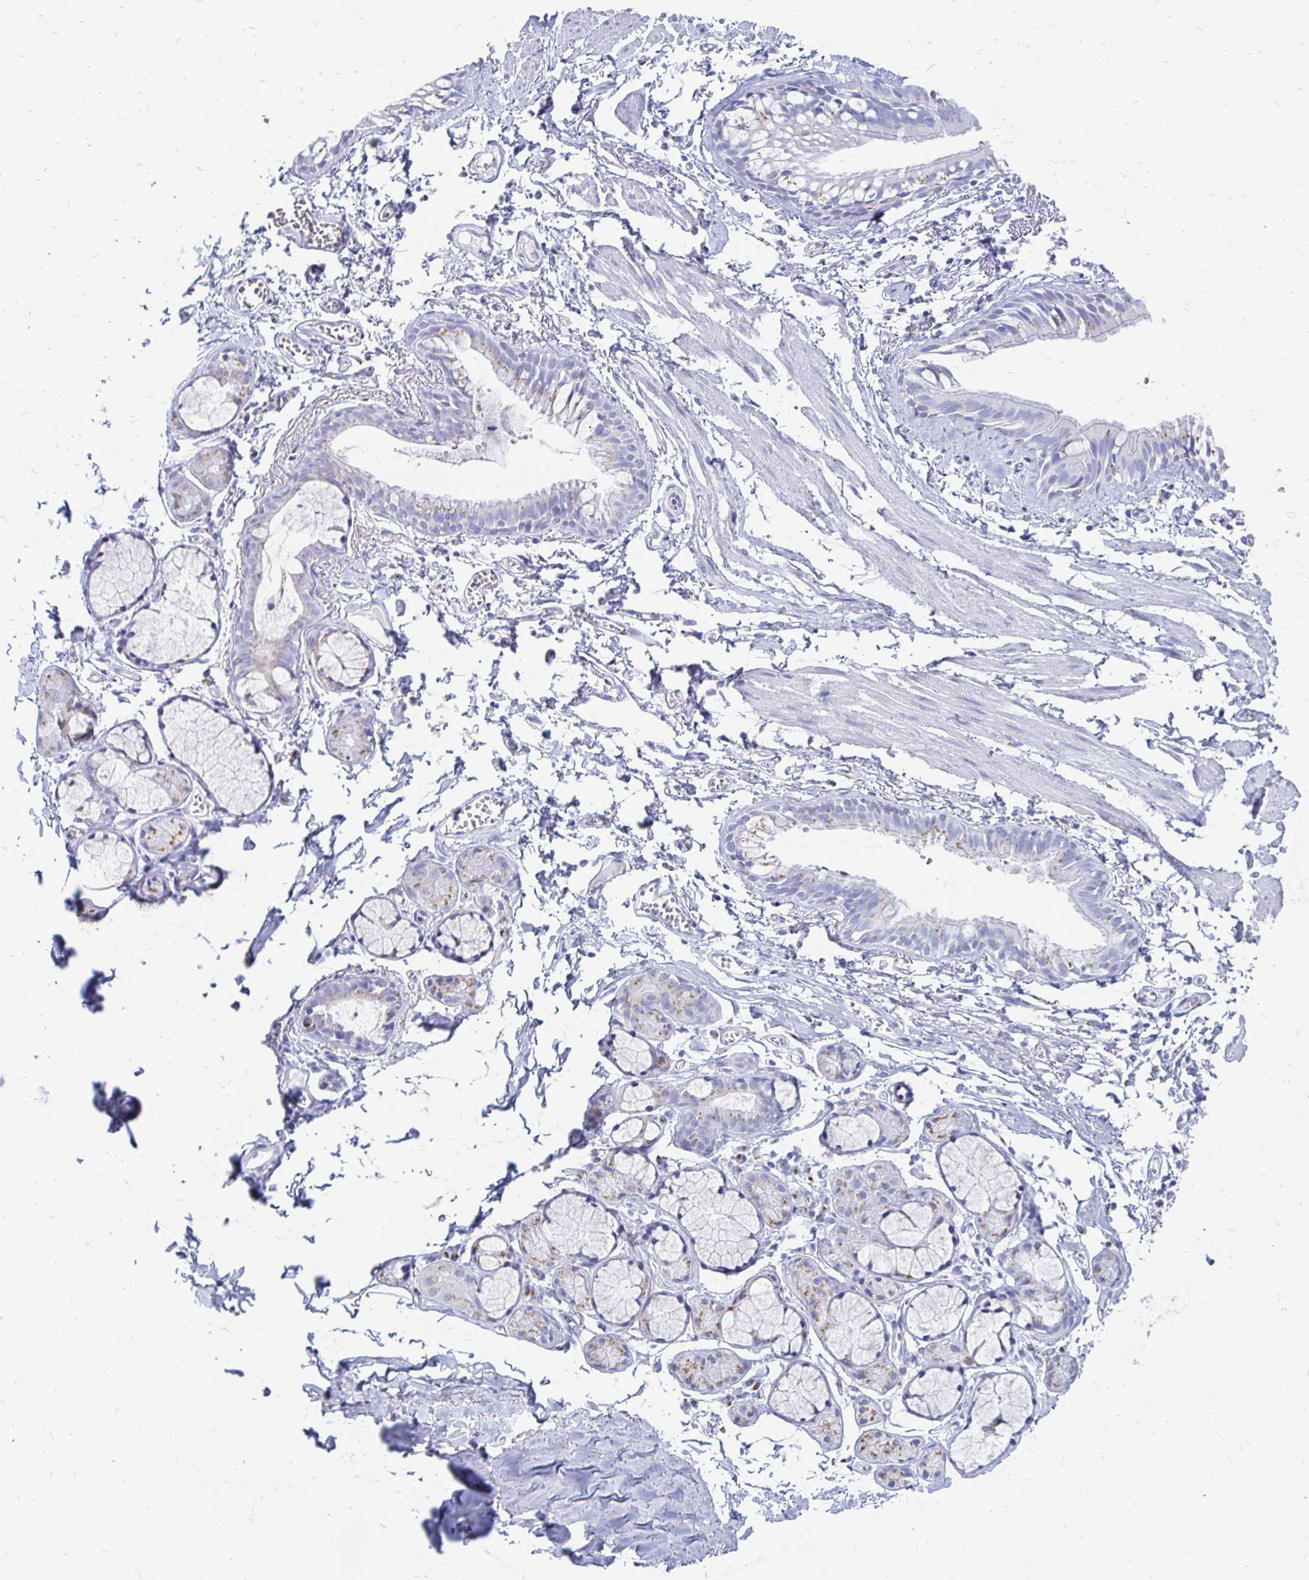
{"staining": {"intensity": "weak", "quantity": "25%-75%", "location": "cytoplasmic/membranous"}, "tissue": "bronchus", "cell_type": "Respiratory epithelial cells", "image_type": "normal", "snomed": [{"axis": "morphology", "description": "Normal tissue, NOS"}, {"axis": "topography", "description": "Cartilage tissue"}, {"axis": "topography", "description": "Bronchus"}, {"axis": "topography", "description": "Peripheral nerve tissue"}], "caption": "IHC of unremarkable human bronchus exhibits low levels of weak cytoplasmic/membranous staining in about 25%-75% of respiratory epithelial cells.", "gene": "PAGE4", "patient": {"sex": "female", "age": 59}}